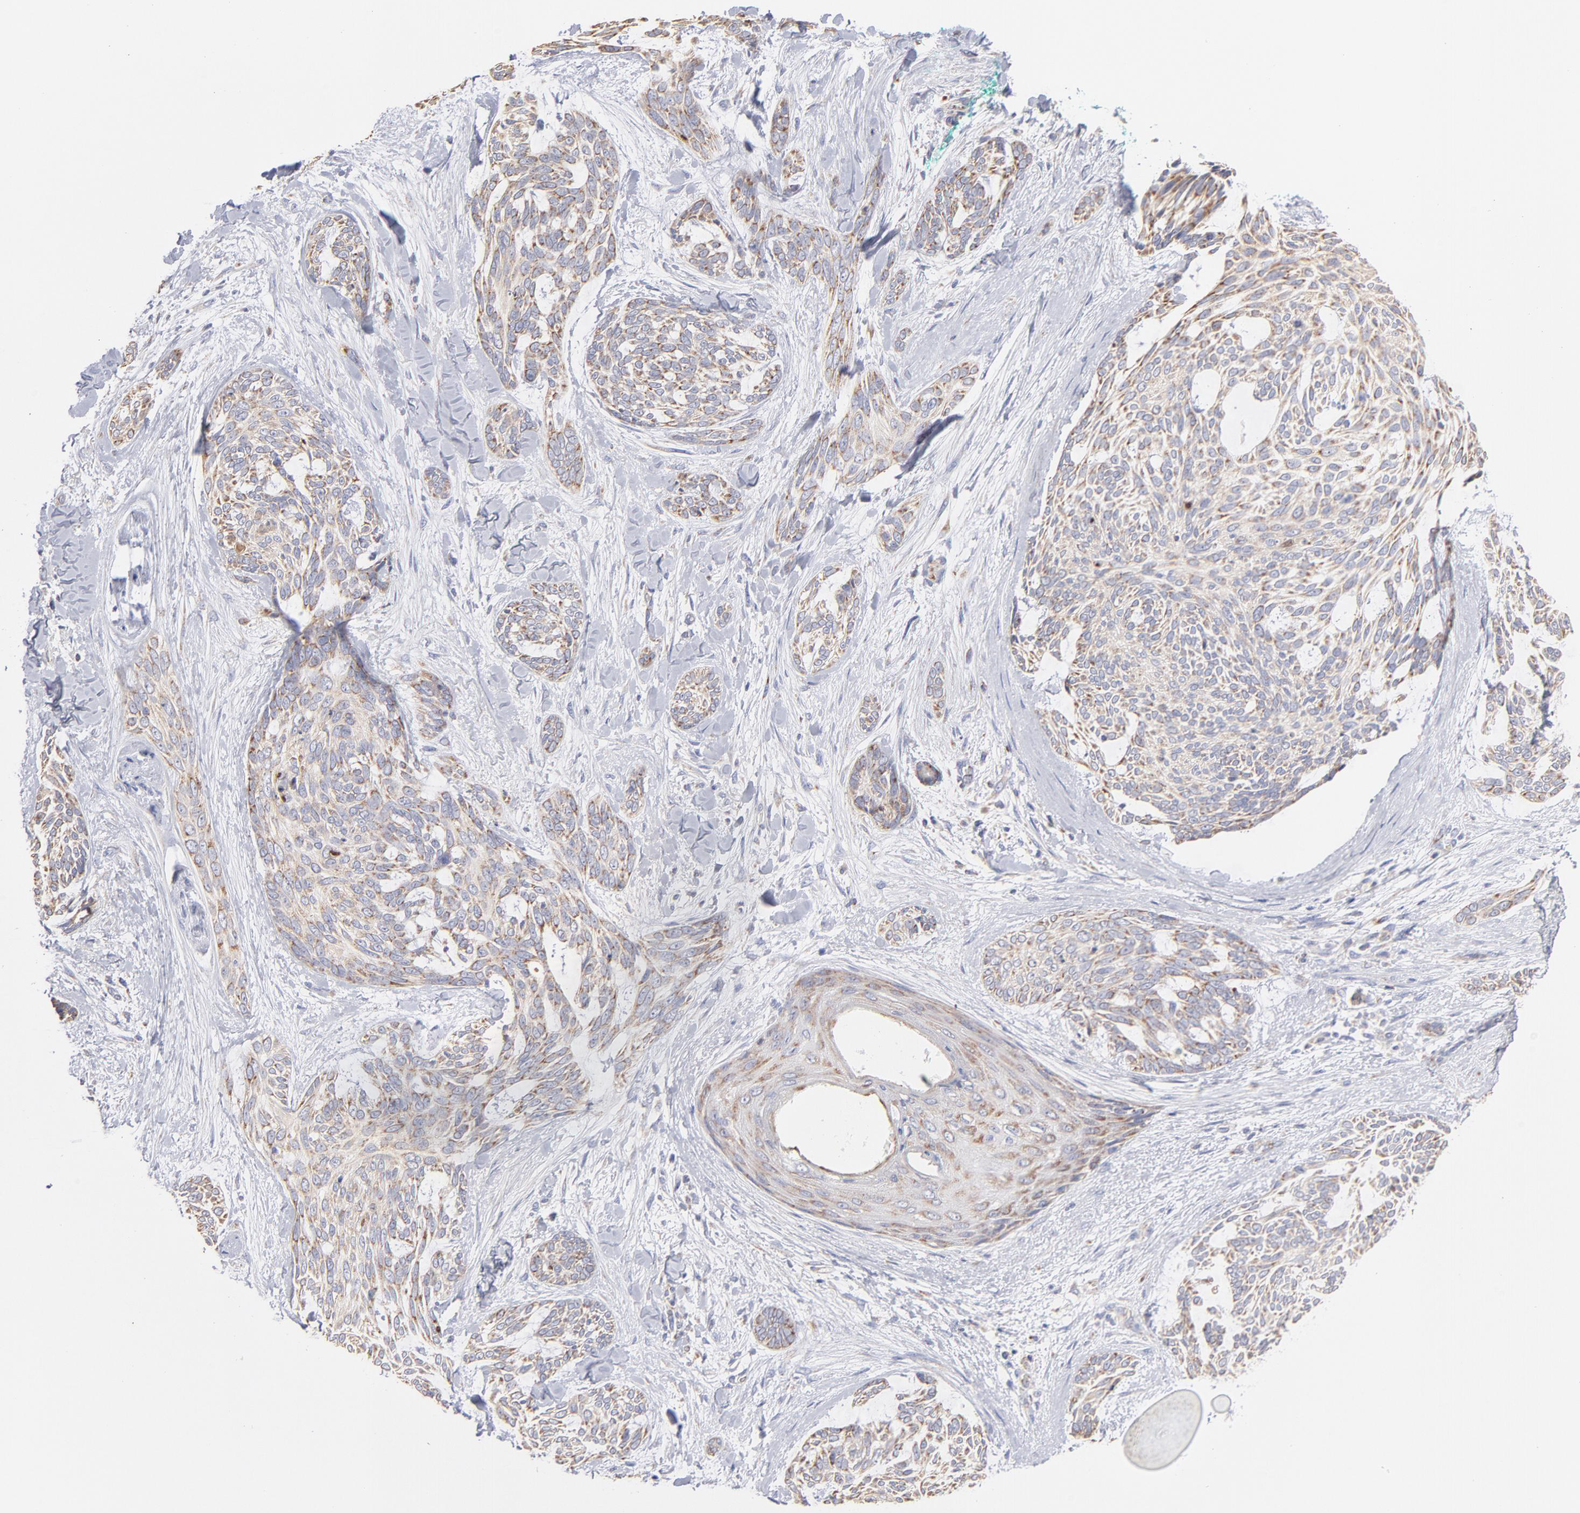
{"staining": {"intensity": "moderate", "quantity": "25%-75%", "location": "cytoplasmic/membranous"}, "tissue": "skin cancer", "cell_type": "Tumor cells", "image_type": "cancer", "snomed": [{"axis": "morphology", "description": "Normal tissue, NOS"}, {"axis": "morphology", "description": "Basal cell carcinoma"}, {"axis": "topography", "description": "Skin"}], "caption": "Basal cell carcinoma (skin) stained for a protein (brown) displays moderate cytoplasmic/membranous positive expression in about 25%-75% of tumor cells.", "gene": "TIMM8A", "patient": {"sex": "female", "age": 71}}